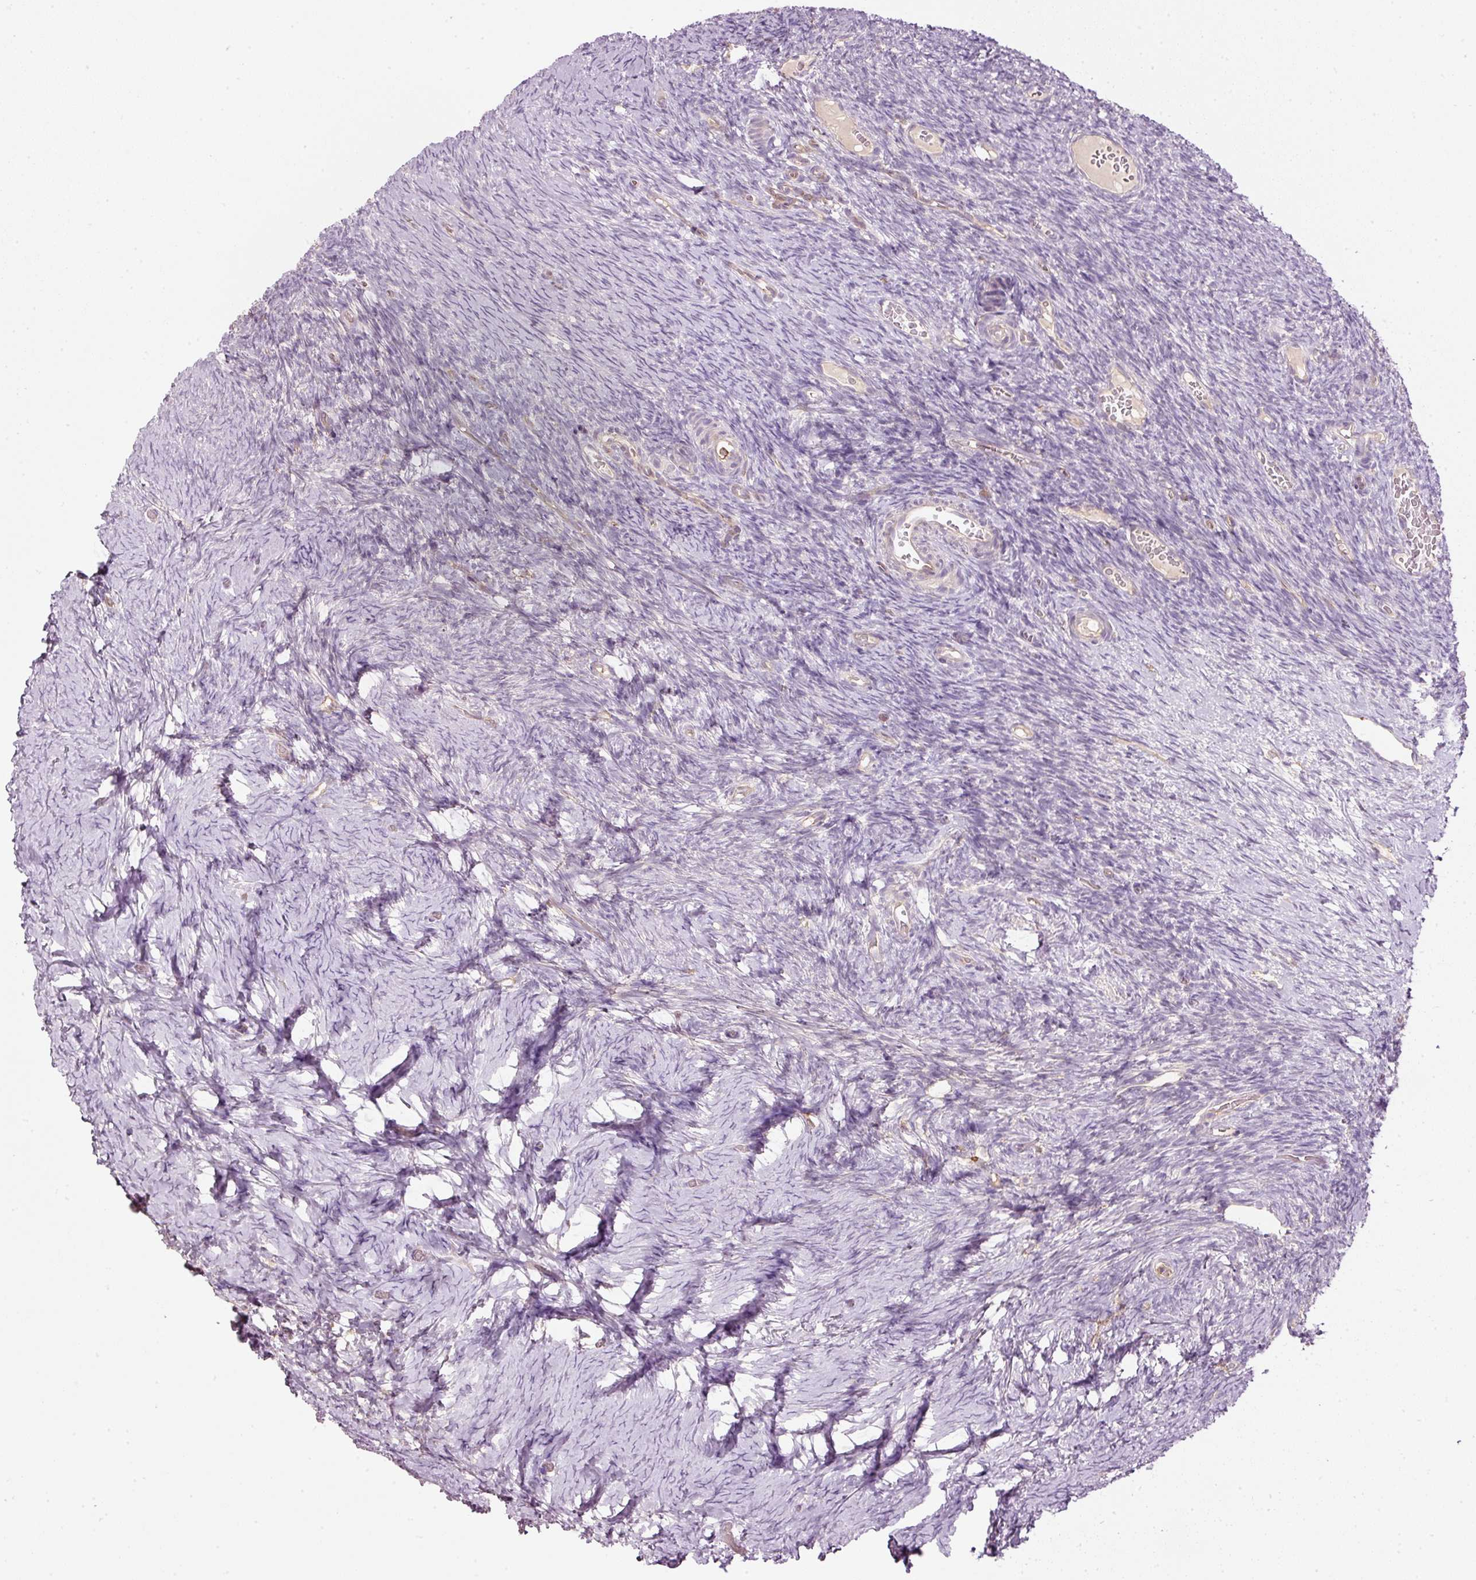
{"staining": {"intensity": "negative", "quantity": "none", "location": "none"}, "tissue": "ovary", "cell_type": "Ovarian stroma cells", "image_type": "normal", "snomed": [{"axis": "morphology", "description": "Normal tissue, NOS"}, {"axis": "topography", "description": "Ovary"}], "caption": "Immunohistochemistry (IHC) image of unremarkable ovary: human ovary stained with DAB (3,3'-diaminobenzidine) displays no significant protein expression in ovarian stroma cells.", "gene": "SIPA1", "patient": {"sex": "female", "age": 39}}